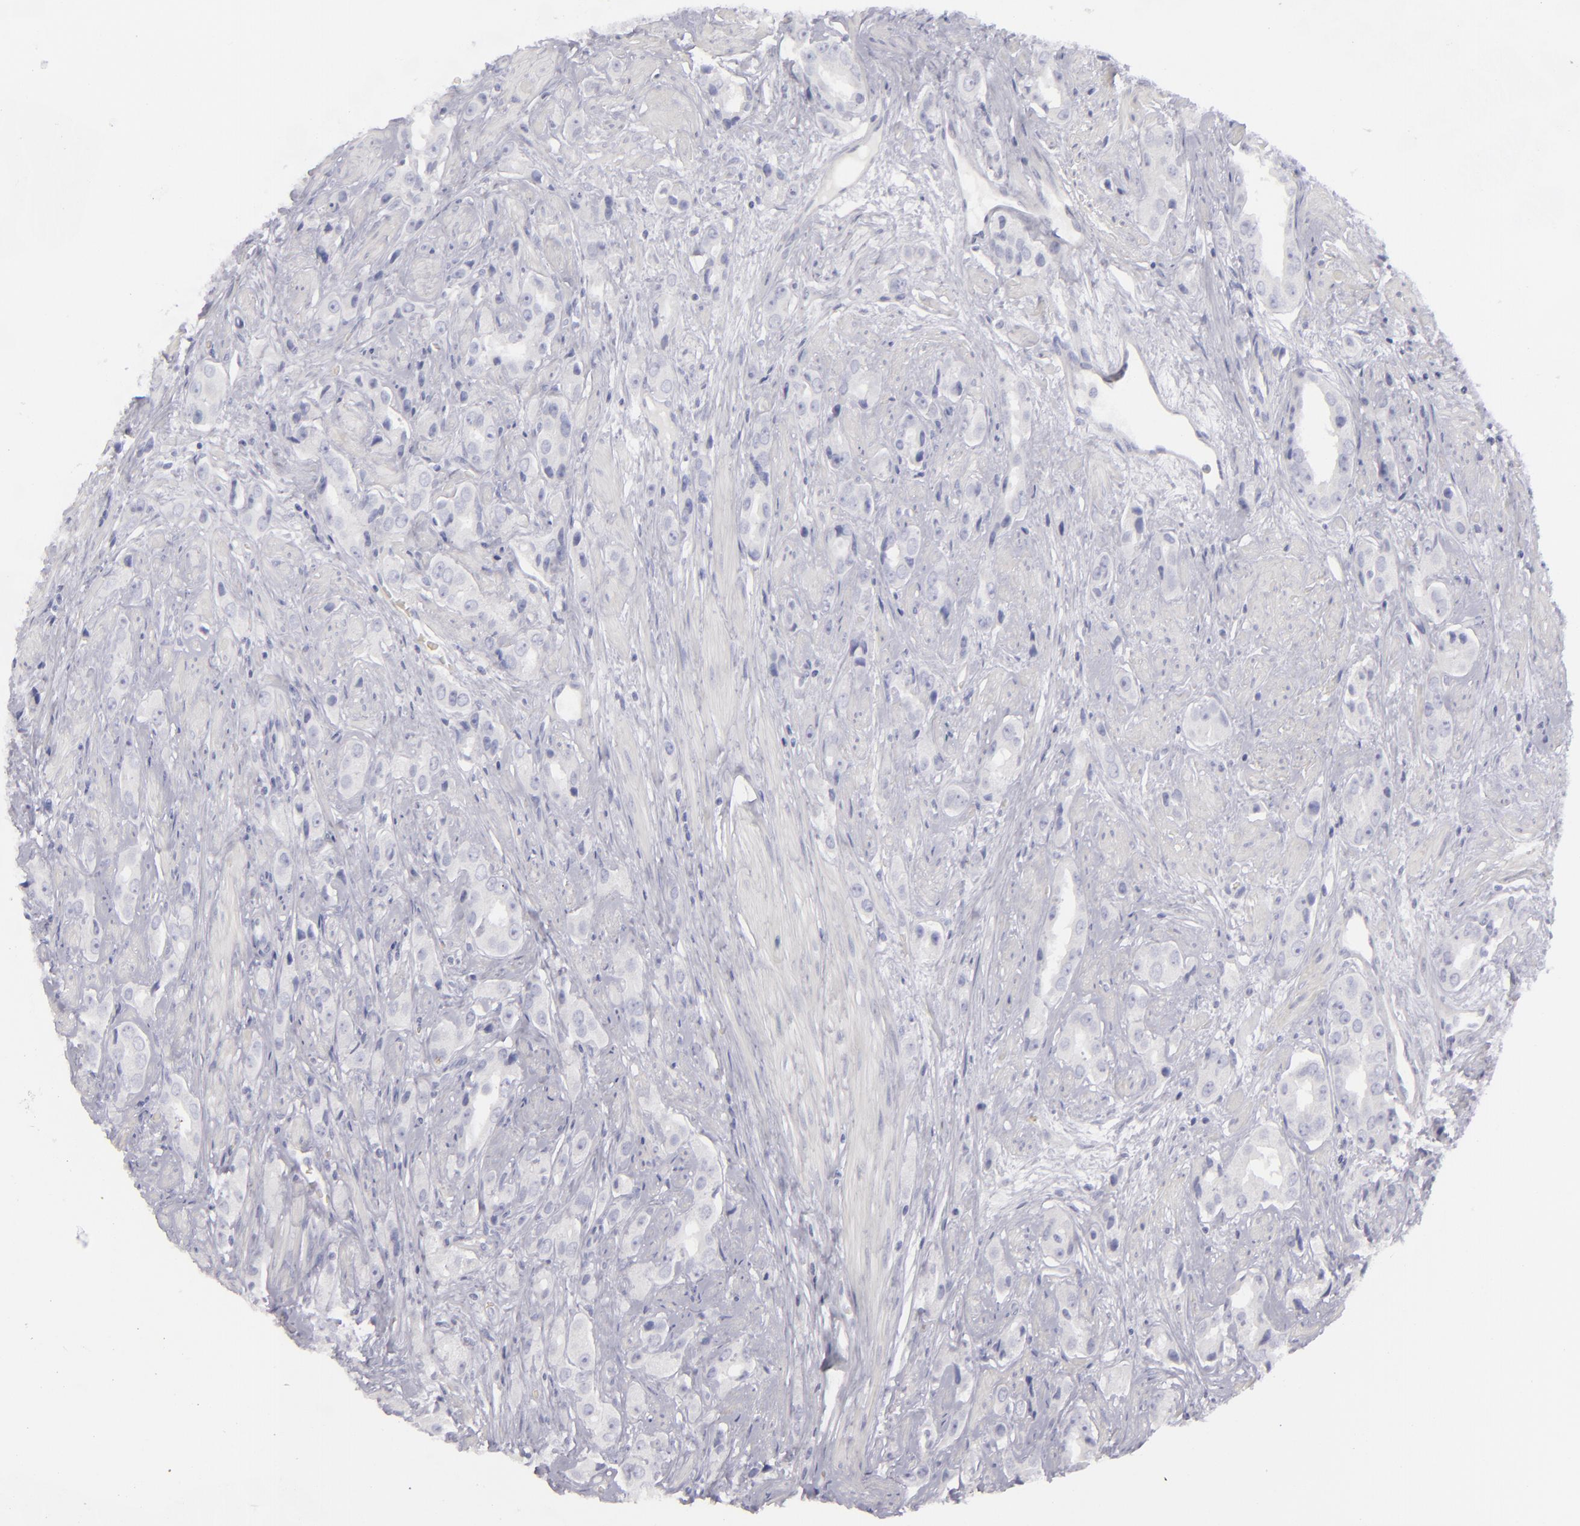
{"staining": {"intensity": "negative", "quantity": "none", "location": "none"}, "tissue": "prostate cancer", "cell_type": "Tumor cells", "image_type": "cancer", "snomed": [{"axis": "morphology", "description": "Adenocarcinoma, Medium grade"}, {"axis": "topography", "description": "Prostate"}], "caption": "Immunohistochemical staining of human prostate cancer (medium-grade adenocarcinoma) reveals no significant positivity in tumor cells.", "gene": "CD22", "patient": {"sex": "male", "age": 53}}